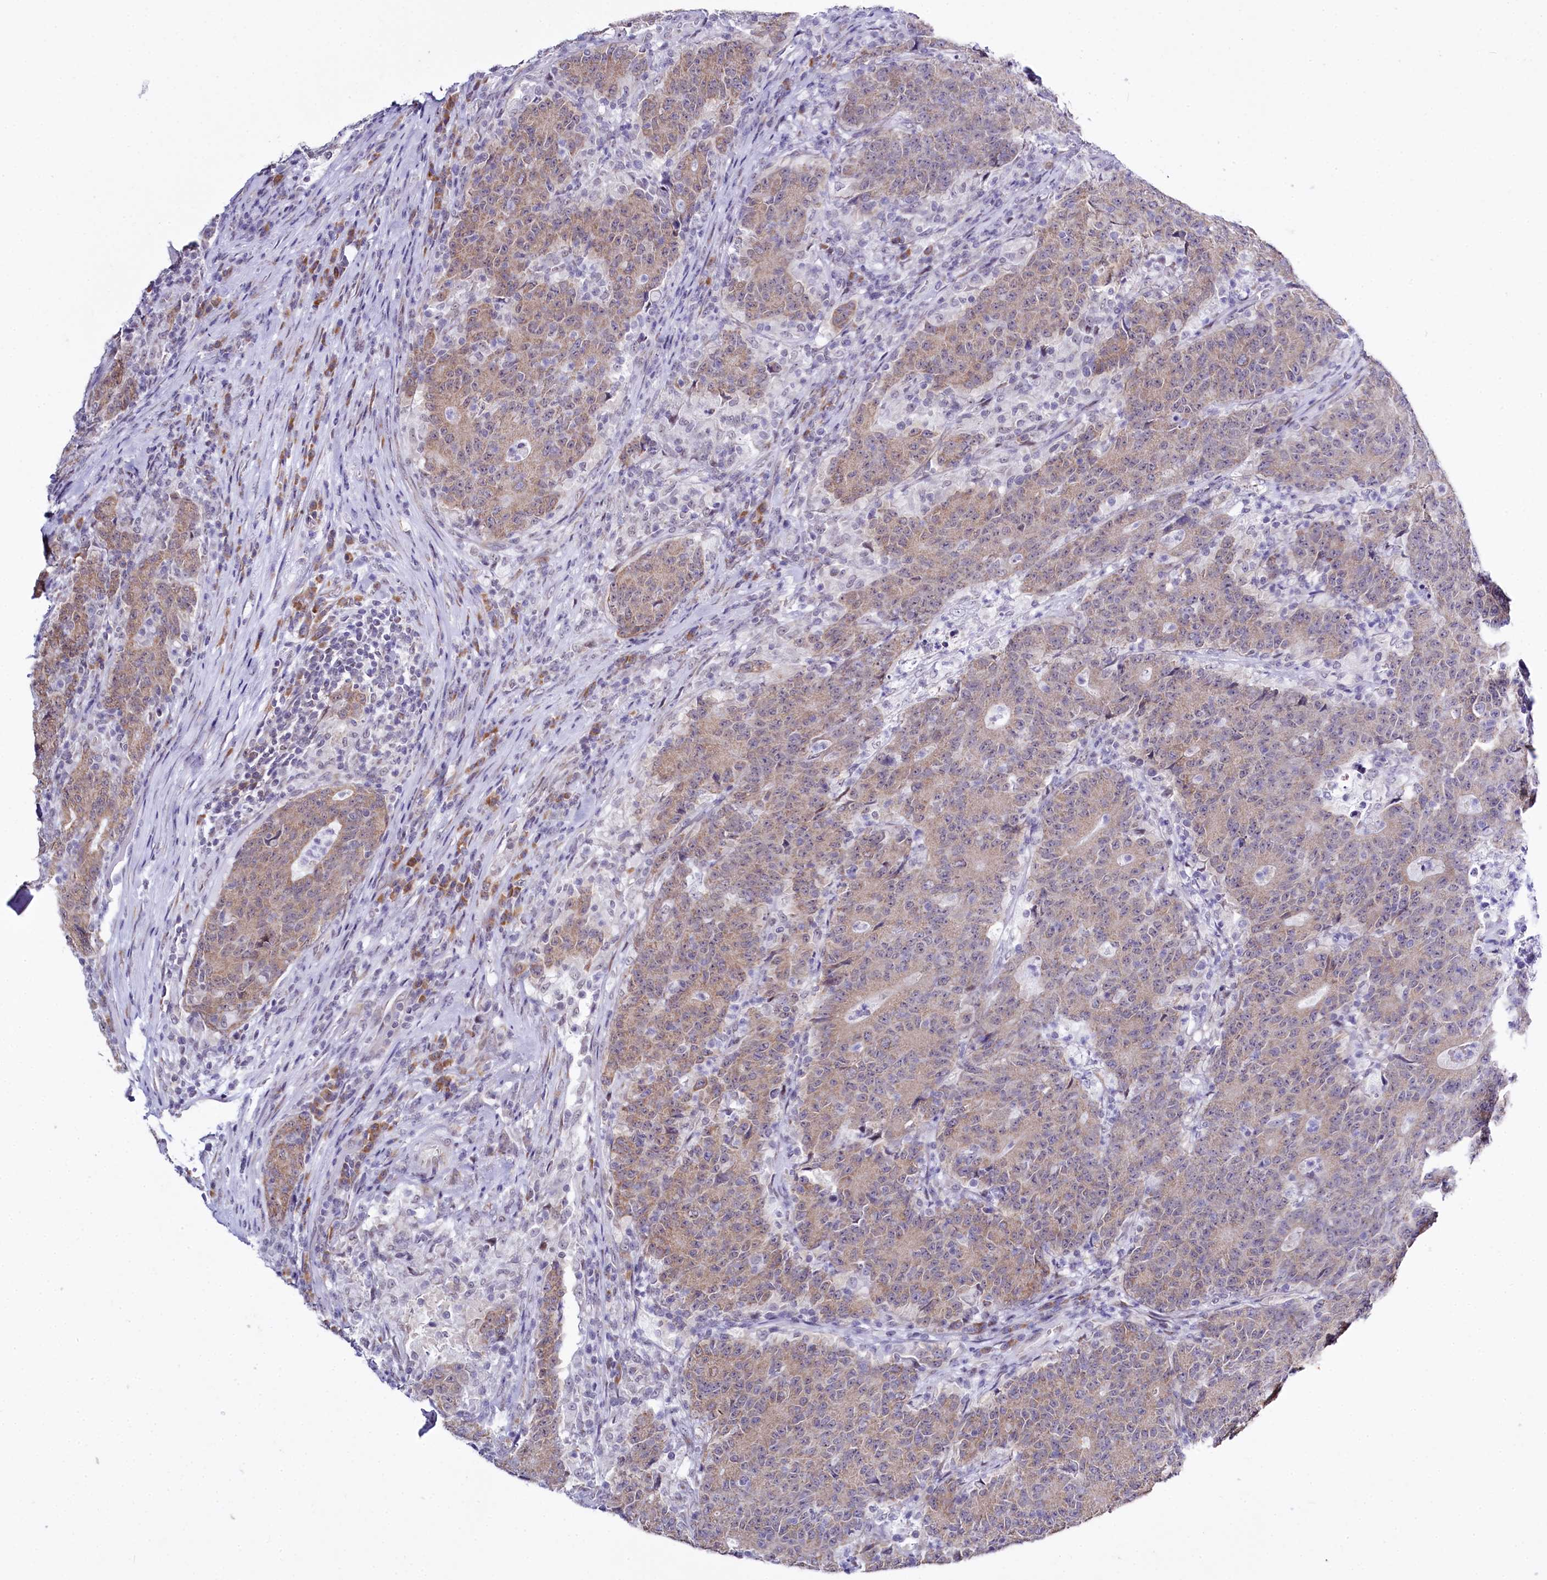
{"staining": {"intensity": "weak", "quantity": ">75%", "location": "cytoplasmic/membranous"}, "tissue": "colorectal cancer", "cell_type": "Tumor cells", "image_type": "cancer", "snomed": [{"axis": "morphology", "description": "Adenocarcinoma, NOS"}, {"axis": "topography", "description": "Colon"}], "caption": "Immunohistochemistry of adenocarcinoma (colorectal) displays low levels of weak cytoplasmic/membranous expression in approximately >75% of tumor cells. The staining was performed using DAB, with brown indicating positive protein expression. Nuclei are stained blue with hematoxylin.", "gene": "SPATS2", "patient": {"sex": "female", "age": 75}}